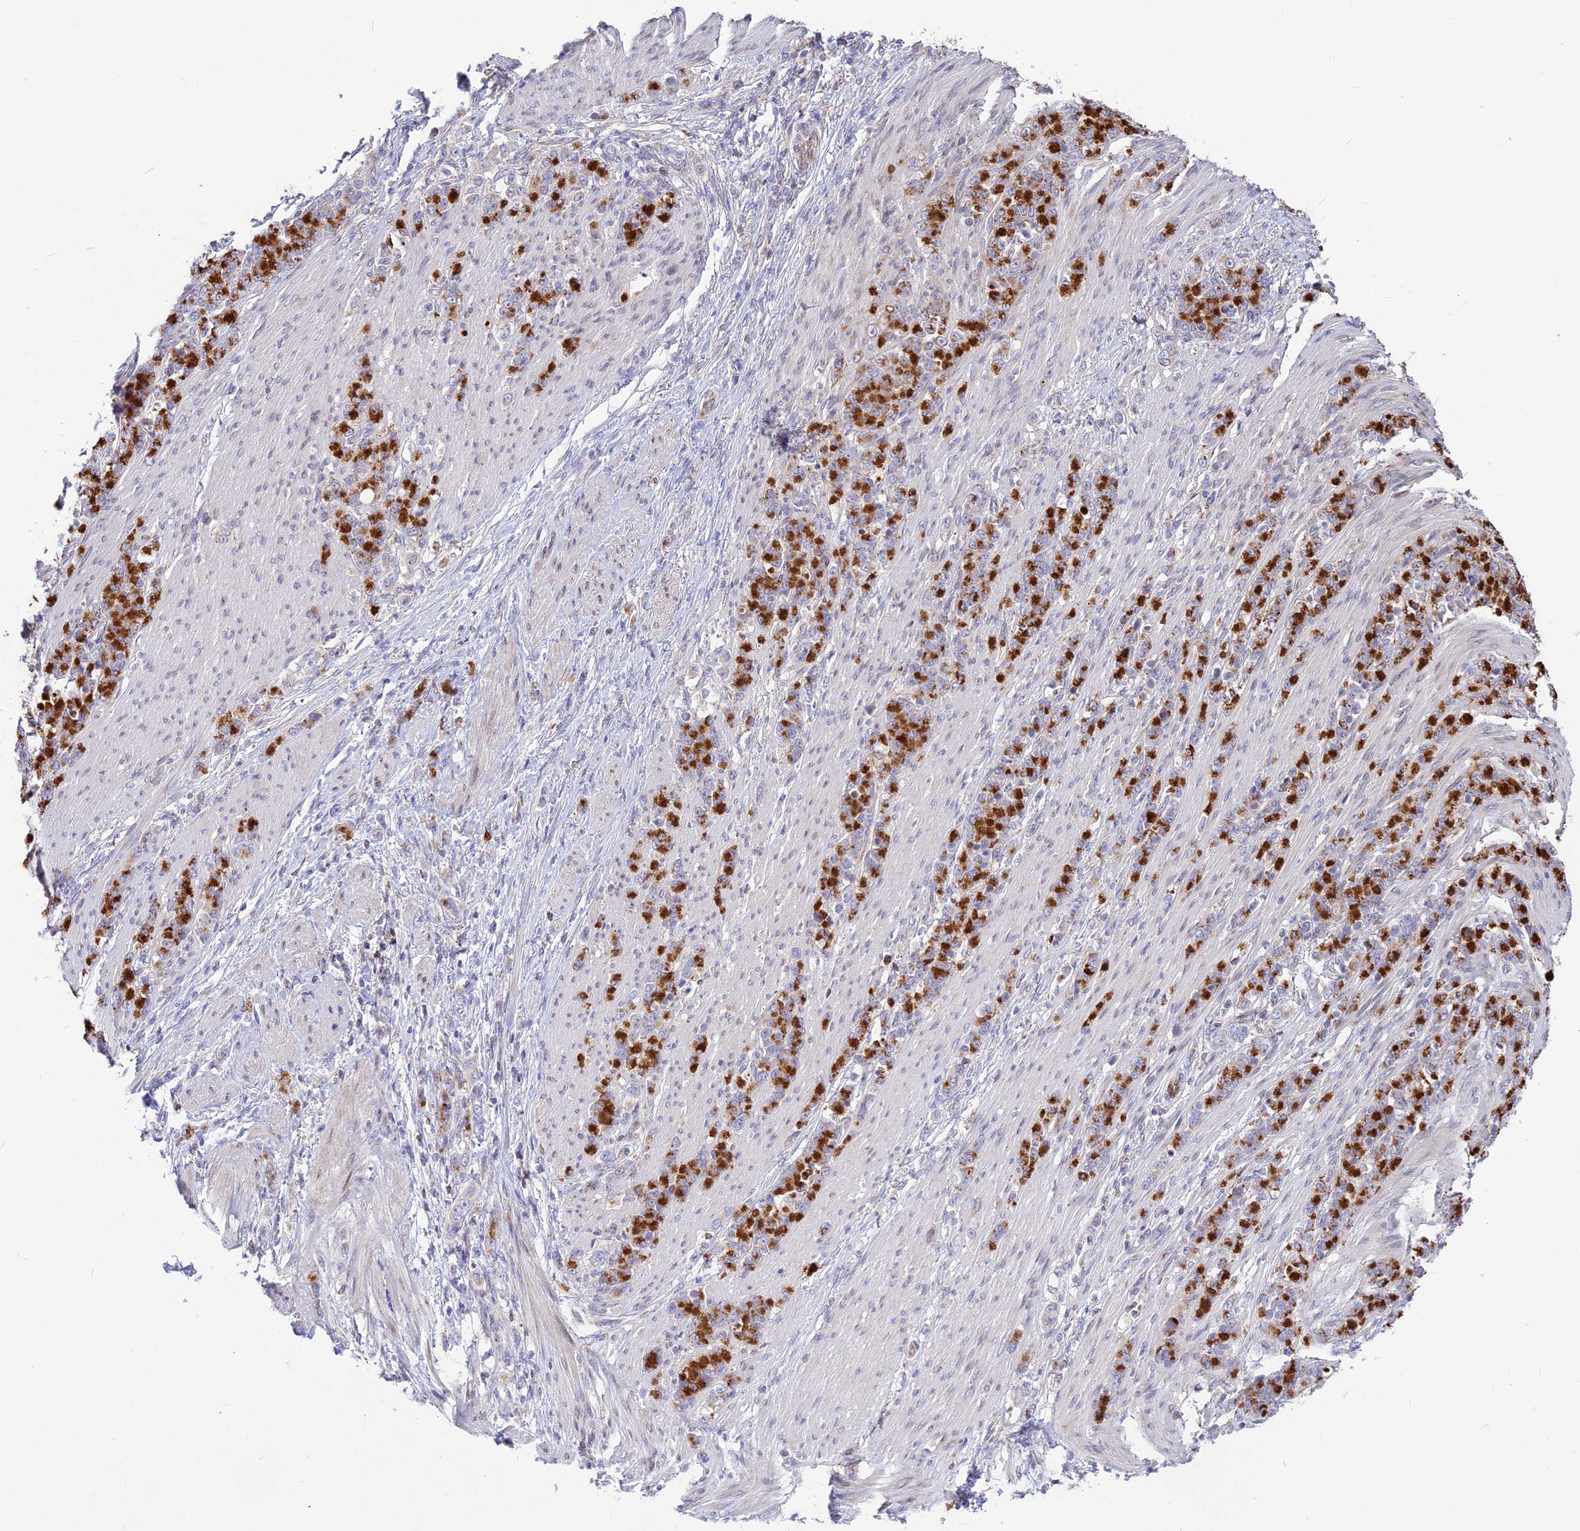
{"staining": {"intensity": "strong", "quantity": ">75%", "location": "cytoplasmic/membranous"}, "tissue": "stomach cancer", "cell_type": "Tumor cells", "image_type": "cancer", "snomed": [{"axis": "morphology", "description": "Adenocarcinoma, NOS"}, {"axis": "topography", "description": "Stomach"}], "caption": "This micrograph exhibits IHC staining of human stomach adenocarcinoma, with high strong cytoplasmic/membranous expression in about >75% of tumor cells.", "gene": "DOC2B", "patient": {"sex": "female", "age": 79}}